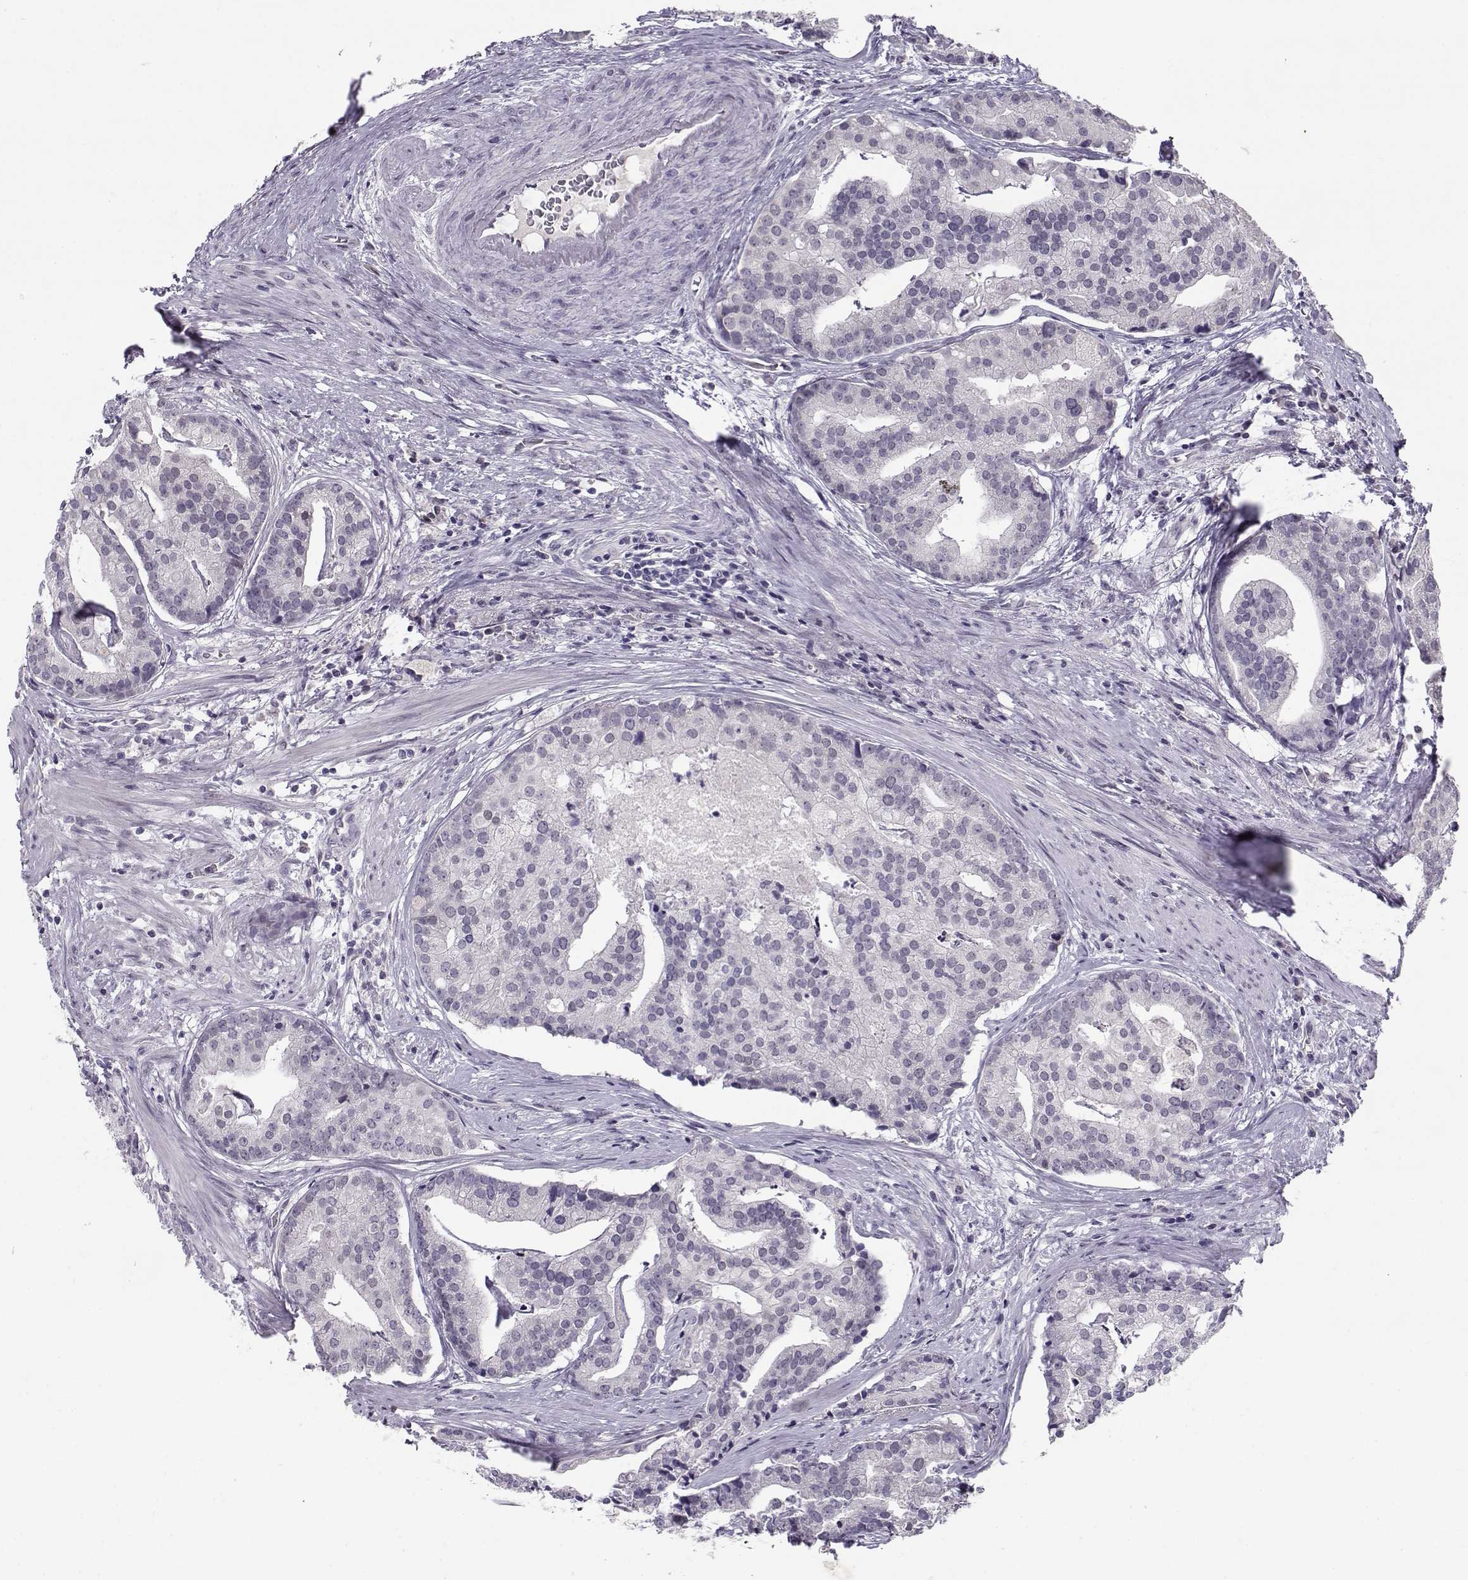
{"staining": {"intensity": "negative", "quantity": "none", "location": "none"}, "tissue": "prostate cancer", "cell_type": "Tumor cells", "image_type": "cancer", "snomed": [{"axis": "morphology", "description": "Adenocarcinoma, NOS"}, {"axis": "topography", "description": "Prostate and seminal vesicle, NOS"}, {"axis": "topography", "description": "Prostate"}], "caption": "Adenocarcinoma (prostate) stained for a protein using immunohistochemistry demonstrates no expression tumor cells.", "gene": "C16orf86", "patient": {"sex": "male", "age": 44}}